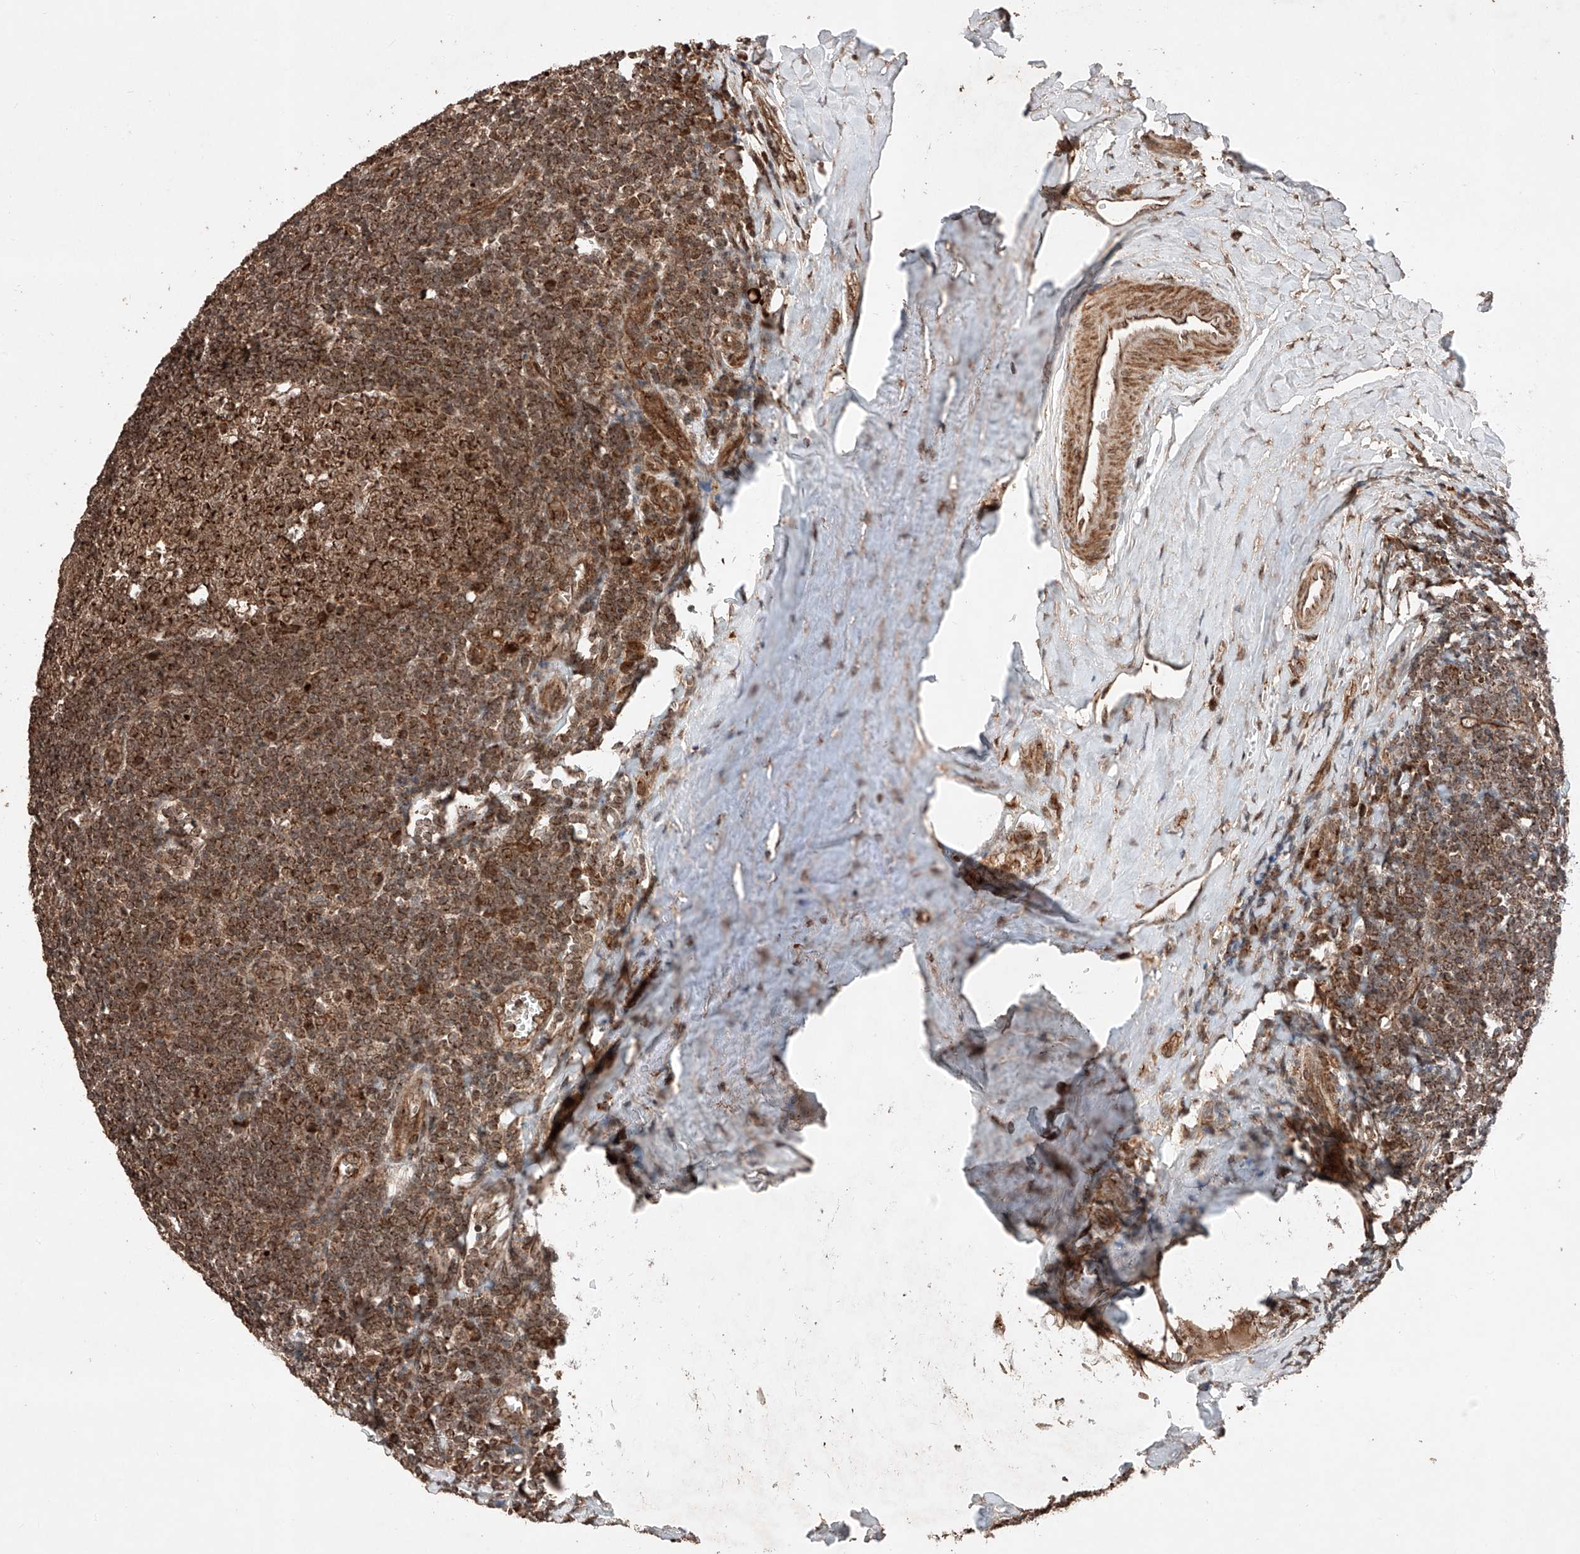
{"staining": {"intensity": "strong", "quantity": ">75%", "location": "cytoplasmic/membranous"}, "tissue": "tonsil", "cell_type": "Germinal center cells", "image_type": "normal", "snomed": [{"axis": "morphology", "description": "Normal tissue, NOS"}, {"axis": "topography", "description": "Tonsil"}], "caption": "This image demonstrates immunohistochemistry staining of normal tonsil, with high strong cytoplasmic/membranous staining in about >75% of germinal center cells.", "gene": "ZSCAN29", "patient": {"sex": "male", "age": 27}}